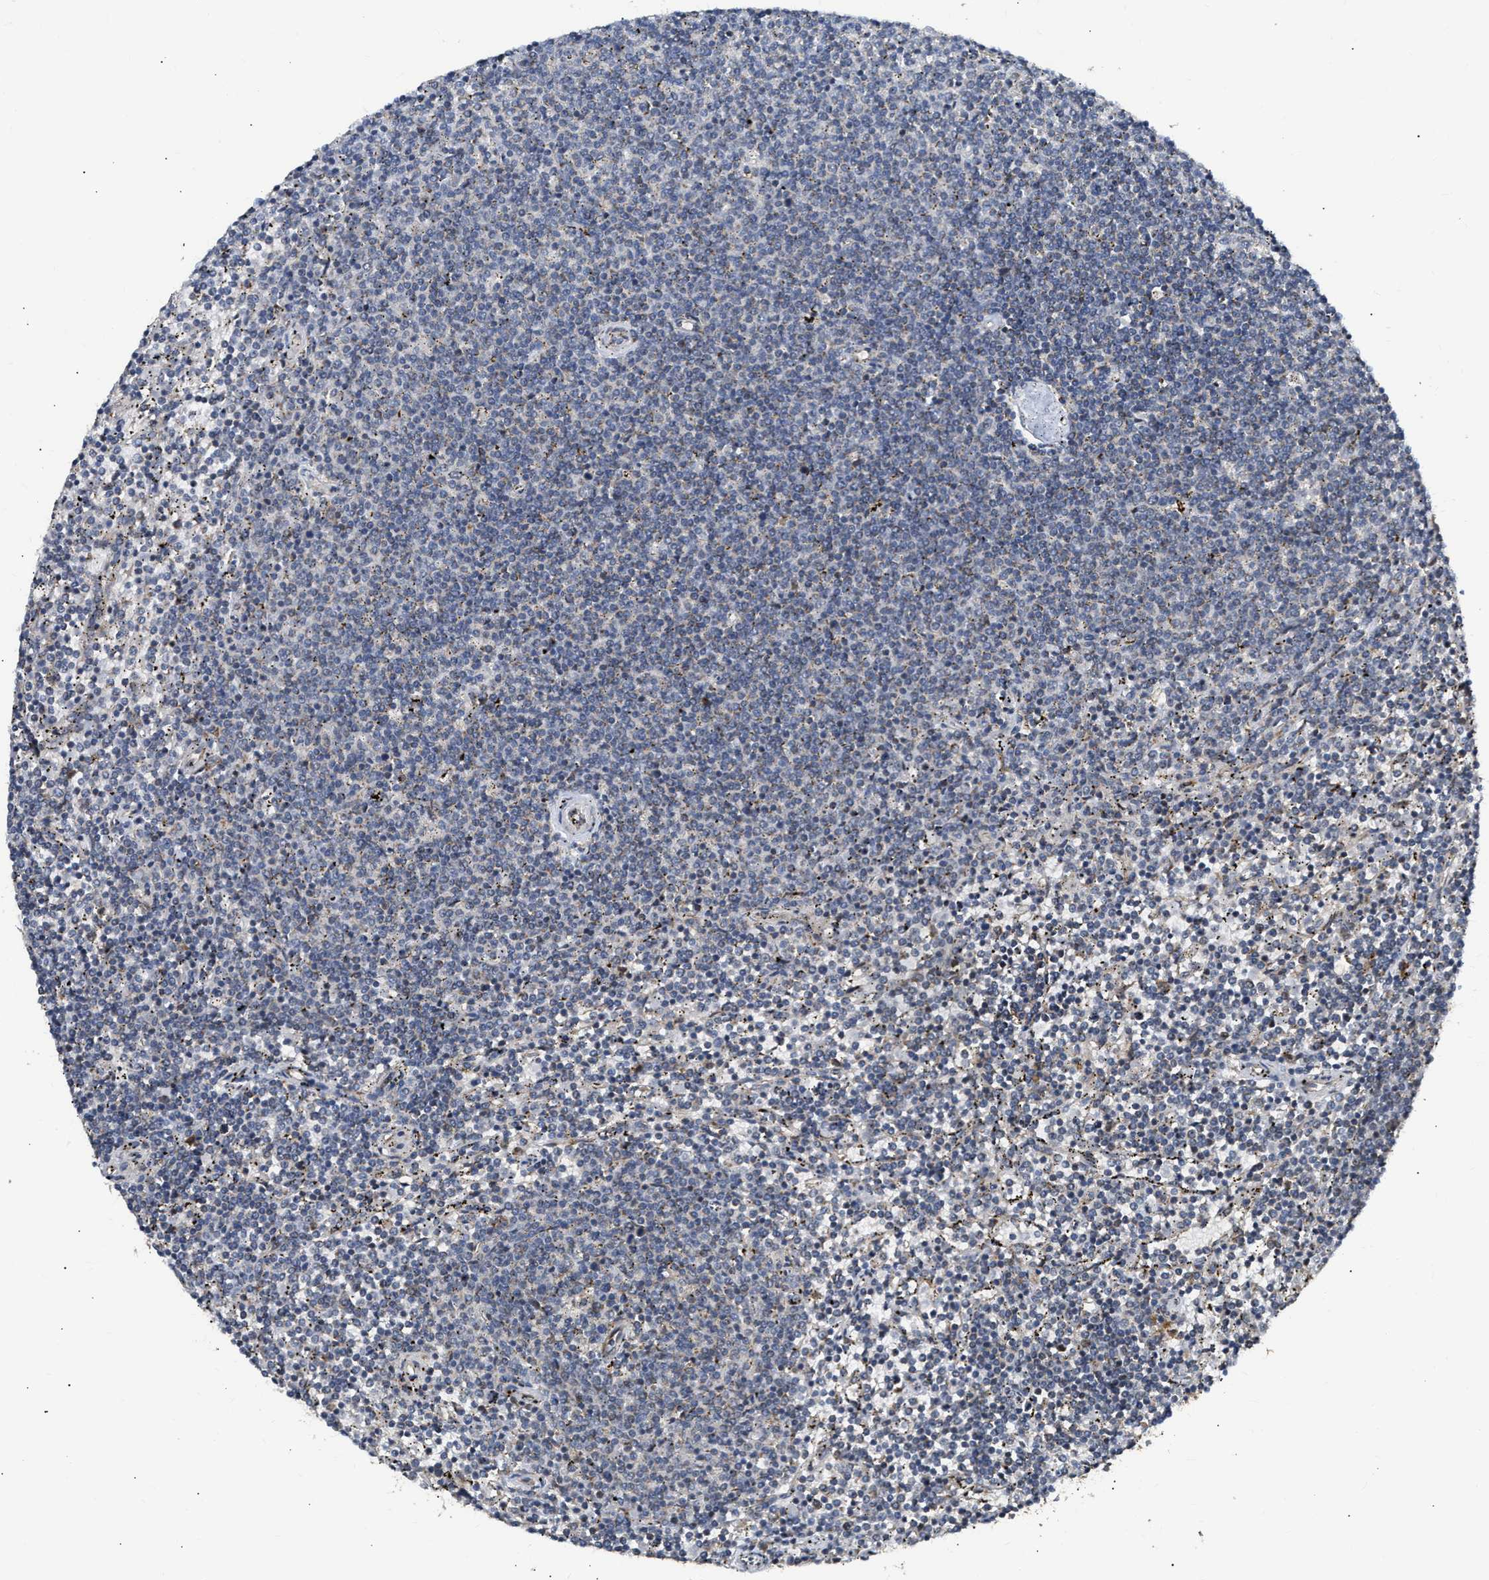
{"staining": {"intensity": "negative", "quantity": "none", "location": "none"}, "tissue": "lymphoma", "cell_type": "Tumor cells", "image_type": "cancer", "snomed": [{"axis": "morphology", "description": "Malignant lymphoma, non-Hodgkin's type, Low grade"}, {"axis": "topography", "description": "Spleen"}], "caption": "Histopathology image shows no protein staining in tumor cells of low-grade malignant lymphoma, non-Hodgkin's type tissue. (DAB (3,3'-diaminobenzidine) immunohistochemistry (IHC) visualized using brightfield microscopy, high magnification).", "gene": "DEPTOR", "patient": {"sex": "female", "age": 50}}